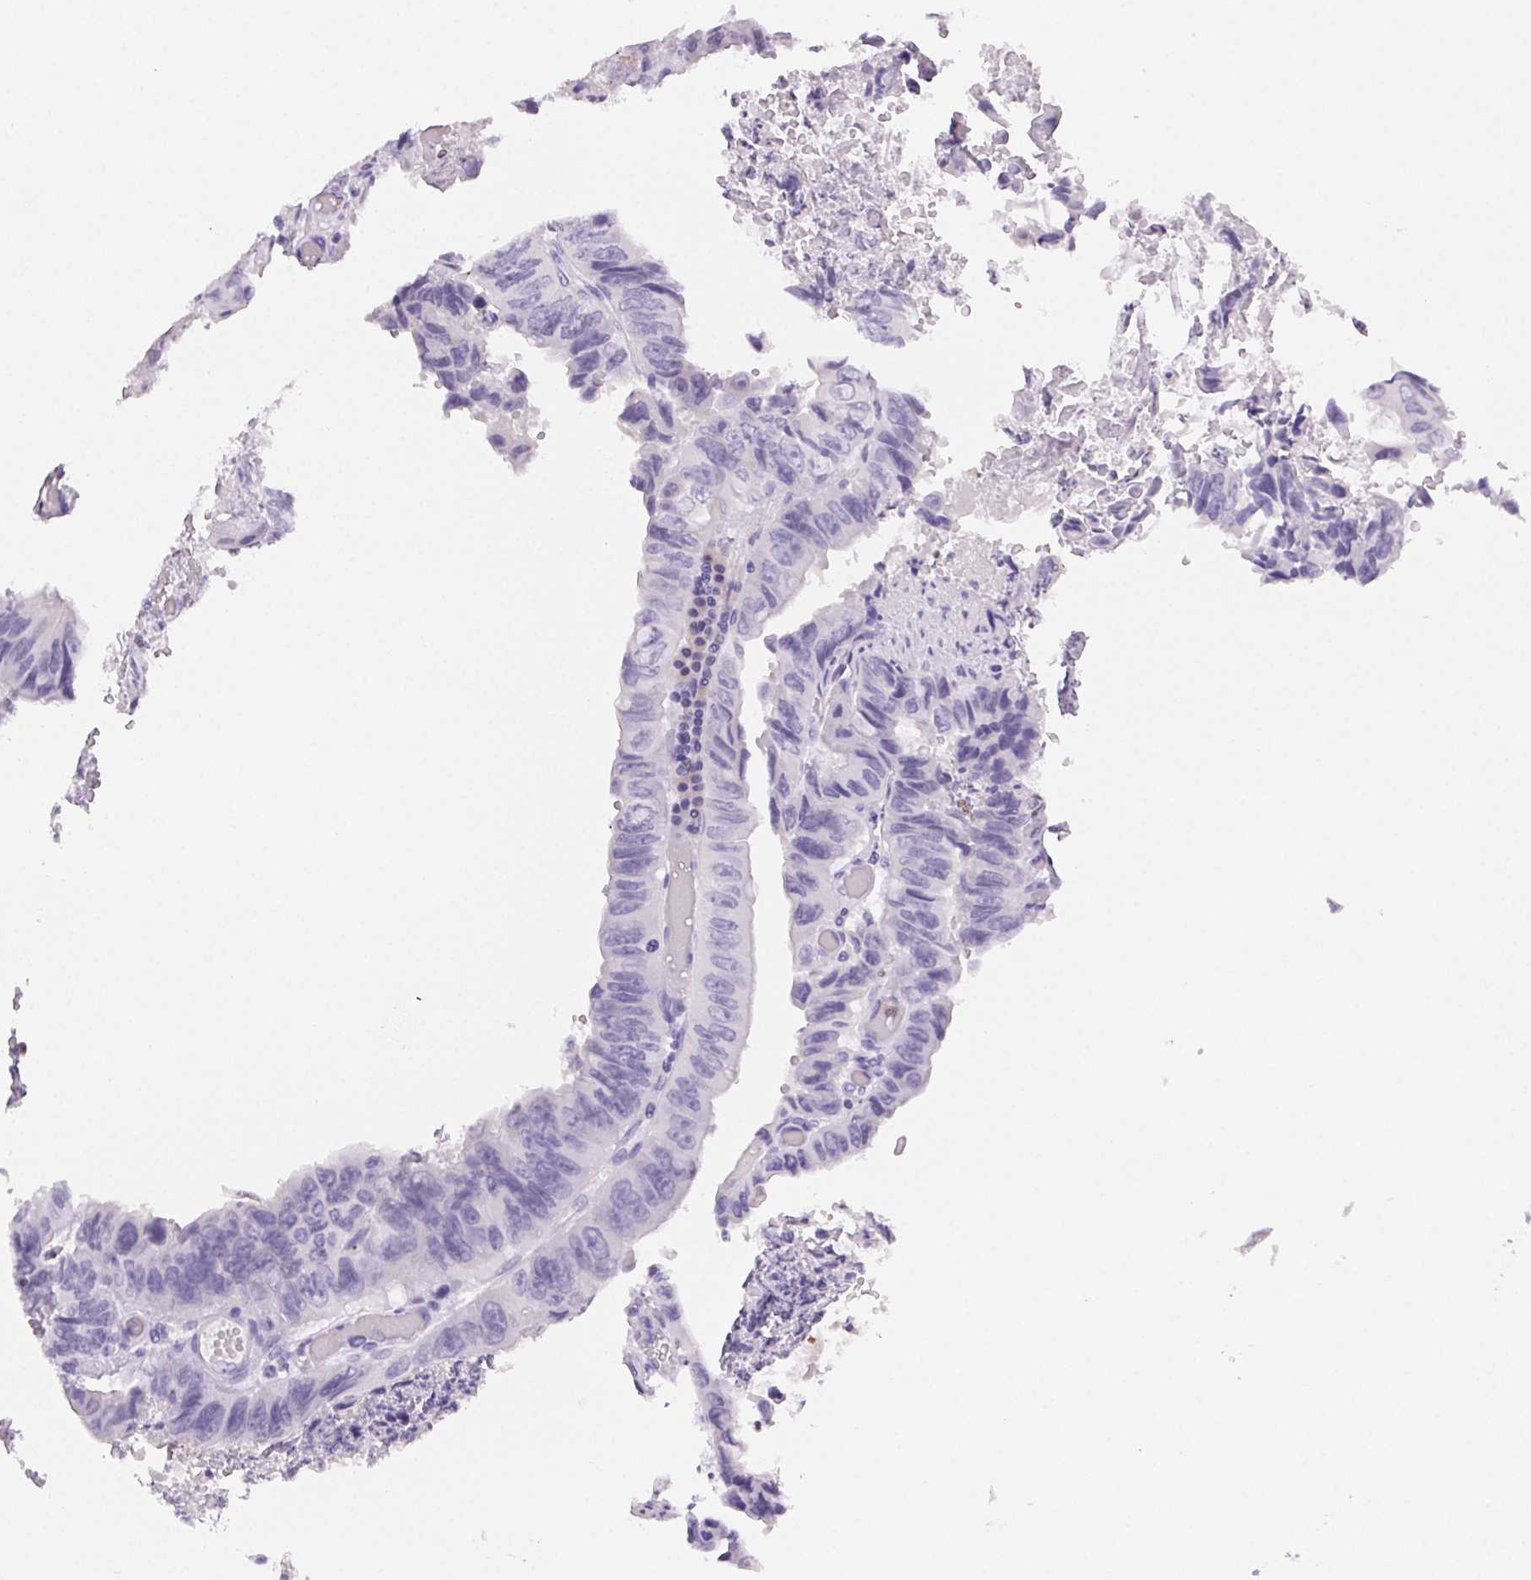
{"staining": {"intensity": "negative", "quantity": "none", "location": "none"}, "tissue": "colorectal cancer", "cell_type": "Tumor cells", "image_type": "cancer", "snomed": [{"axis": "morphology", "description": "Adenocarcinoma, NOS"}, {"axis": "topography", "description": "Colon"}], "caption": "High magnification brightfield microscopy of colorectal adenocarcinoma stained with DAB (brown) and counterstained with hematoxylin (blue): tumor cells show no significant staining.", "gene": "PADI4", "patient": {"sex": "female", "age": 84}}